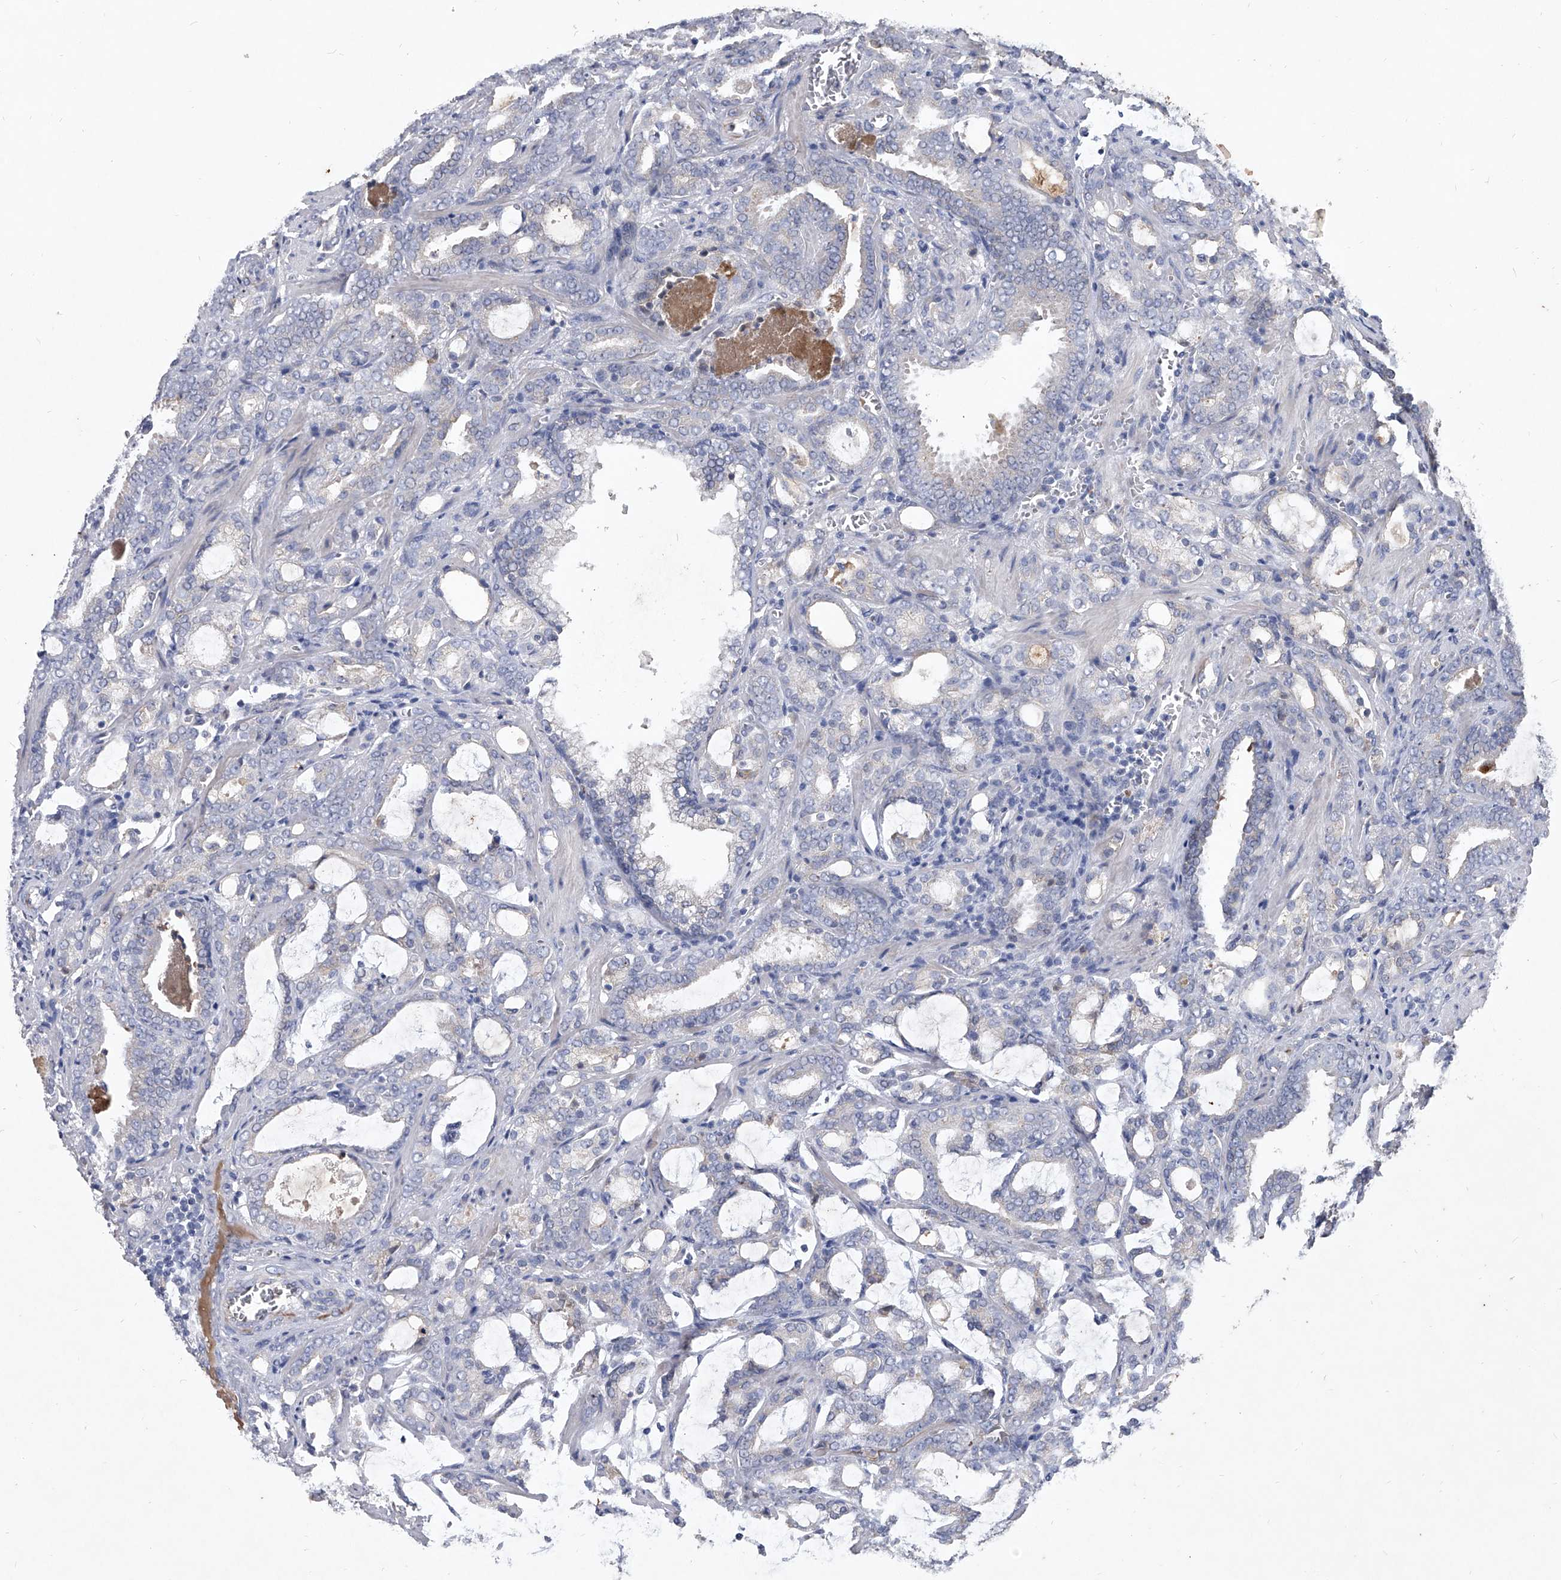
{"staining": {"intensity": "negative", "quantity": "none", "location": "none"}, "tissue": "prostate cancer", "cell_type": "Tumor cells", "image_type": "cancer", "snomed": [{"axis": "morphology", "description": "Adenocarcinoma, High grade"}, {"axis": "topography", "description": "Prostate and seminal vesicle, NOS"}], "caption": "DAB (3,3'-diaminobenzidine) immunohistochemical staining of human prostate cancer (adenocarcinoma (high-grade)) displays no significant positivity in tumor cells. (Brightfield microscopy of DAB (3,3'-diaminobenzidine) IHC at high magnification).", "gene": "C5", "patient": {"sex": "male", "age": 67}}